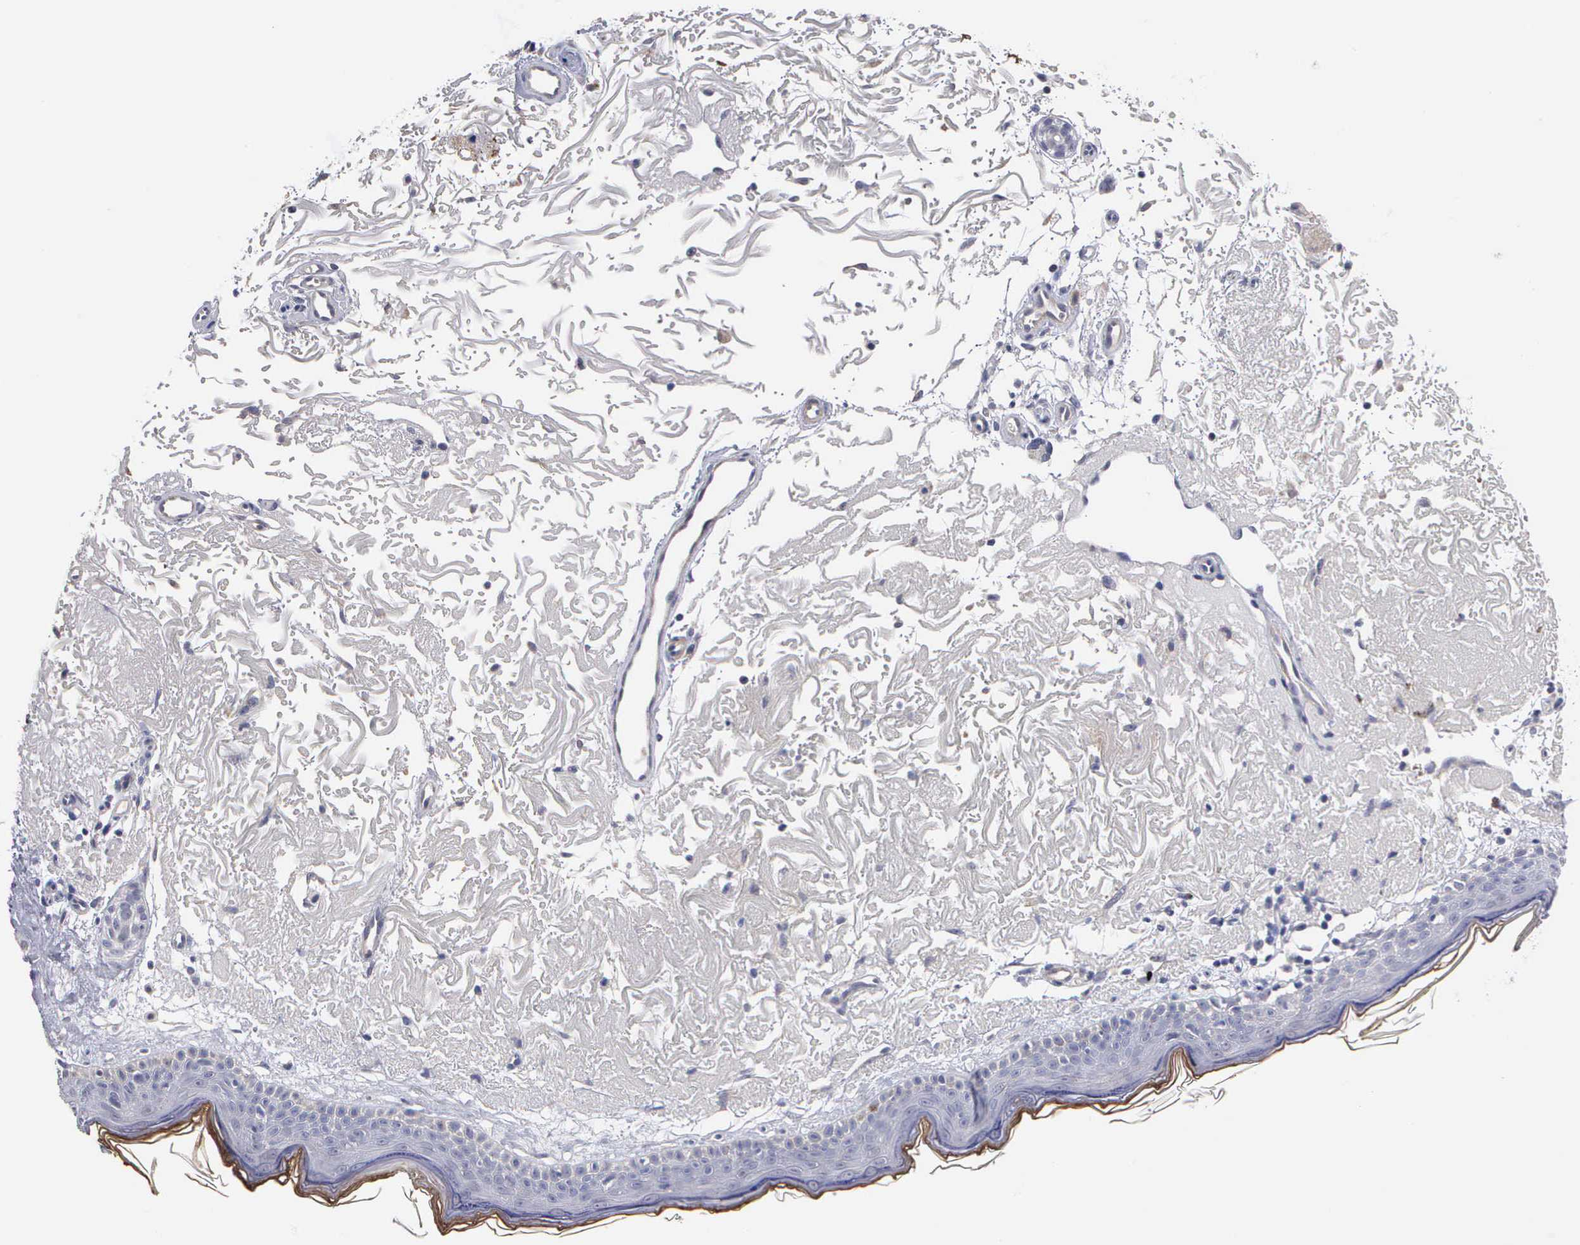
{"staining": {"intensity": "negative", "quantity": "none", "location": "none"}, "tissue": "skin", "cell_type": "Fibroblasts", "image_type": "normal", "snomed": [{"axis": "morphology", "description": "Normal tissue, NOS"}, {"axis": "topography", "description": "Skin"}], "caption": "IHC photomicrograph of benign skin: skin stained with DAB exhibits no significant protein expression in fibroblasts. (Brightfield microscopy of DAB IHC at high magnification).", "gene": "ELFN2", "patient": {"sex": "female", "age": 90}}